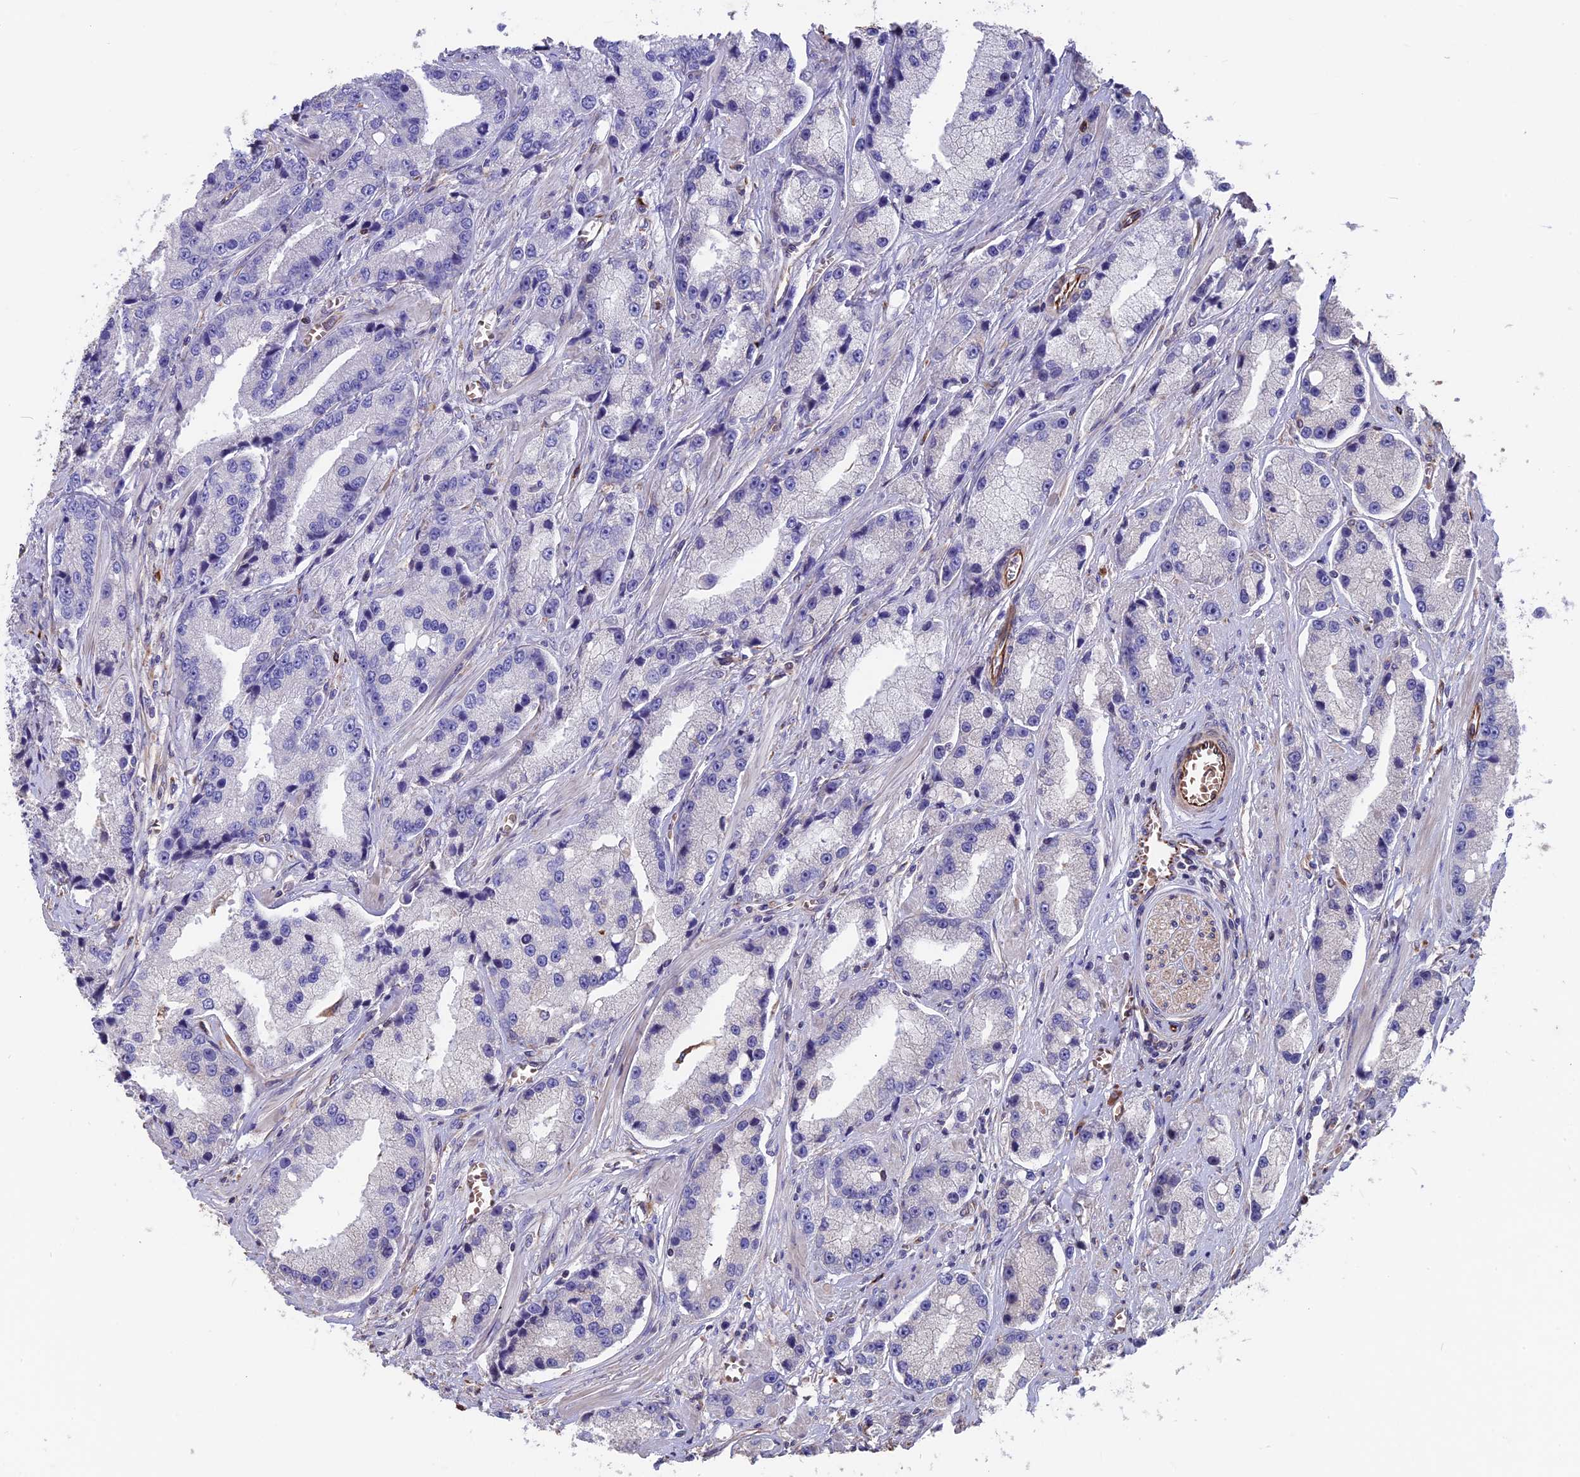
{"staining": {"intensity": "negative", "quantity": "none", "location": "none"}, "tissue": "prostate cancer", "cell_type": "Tumor cells", "image_type": "cancer", "snomed": [{"axis": "morphology", "description": "Adenocarcinoma, High grade"}, {"axis": "topography", "description": "Prostate"}], "caption": "DAB (3,3'-diaminobenzidine) immunohistochemical staining of human prostate high-grade adenocarcinoma demonstrates no significant staining in tumor cells.", "gene": "SEH1L", "patient": {"sex": "male", "age": 74}}